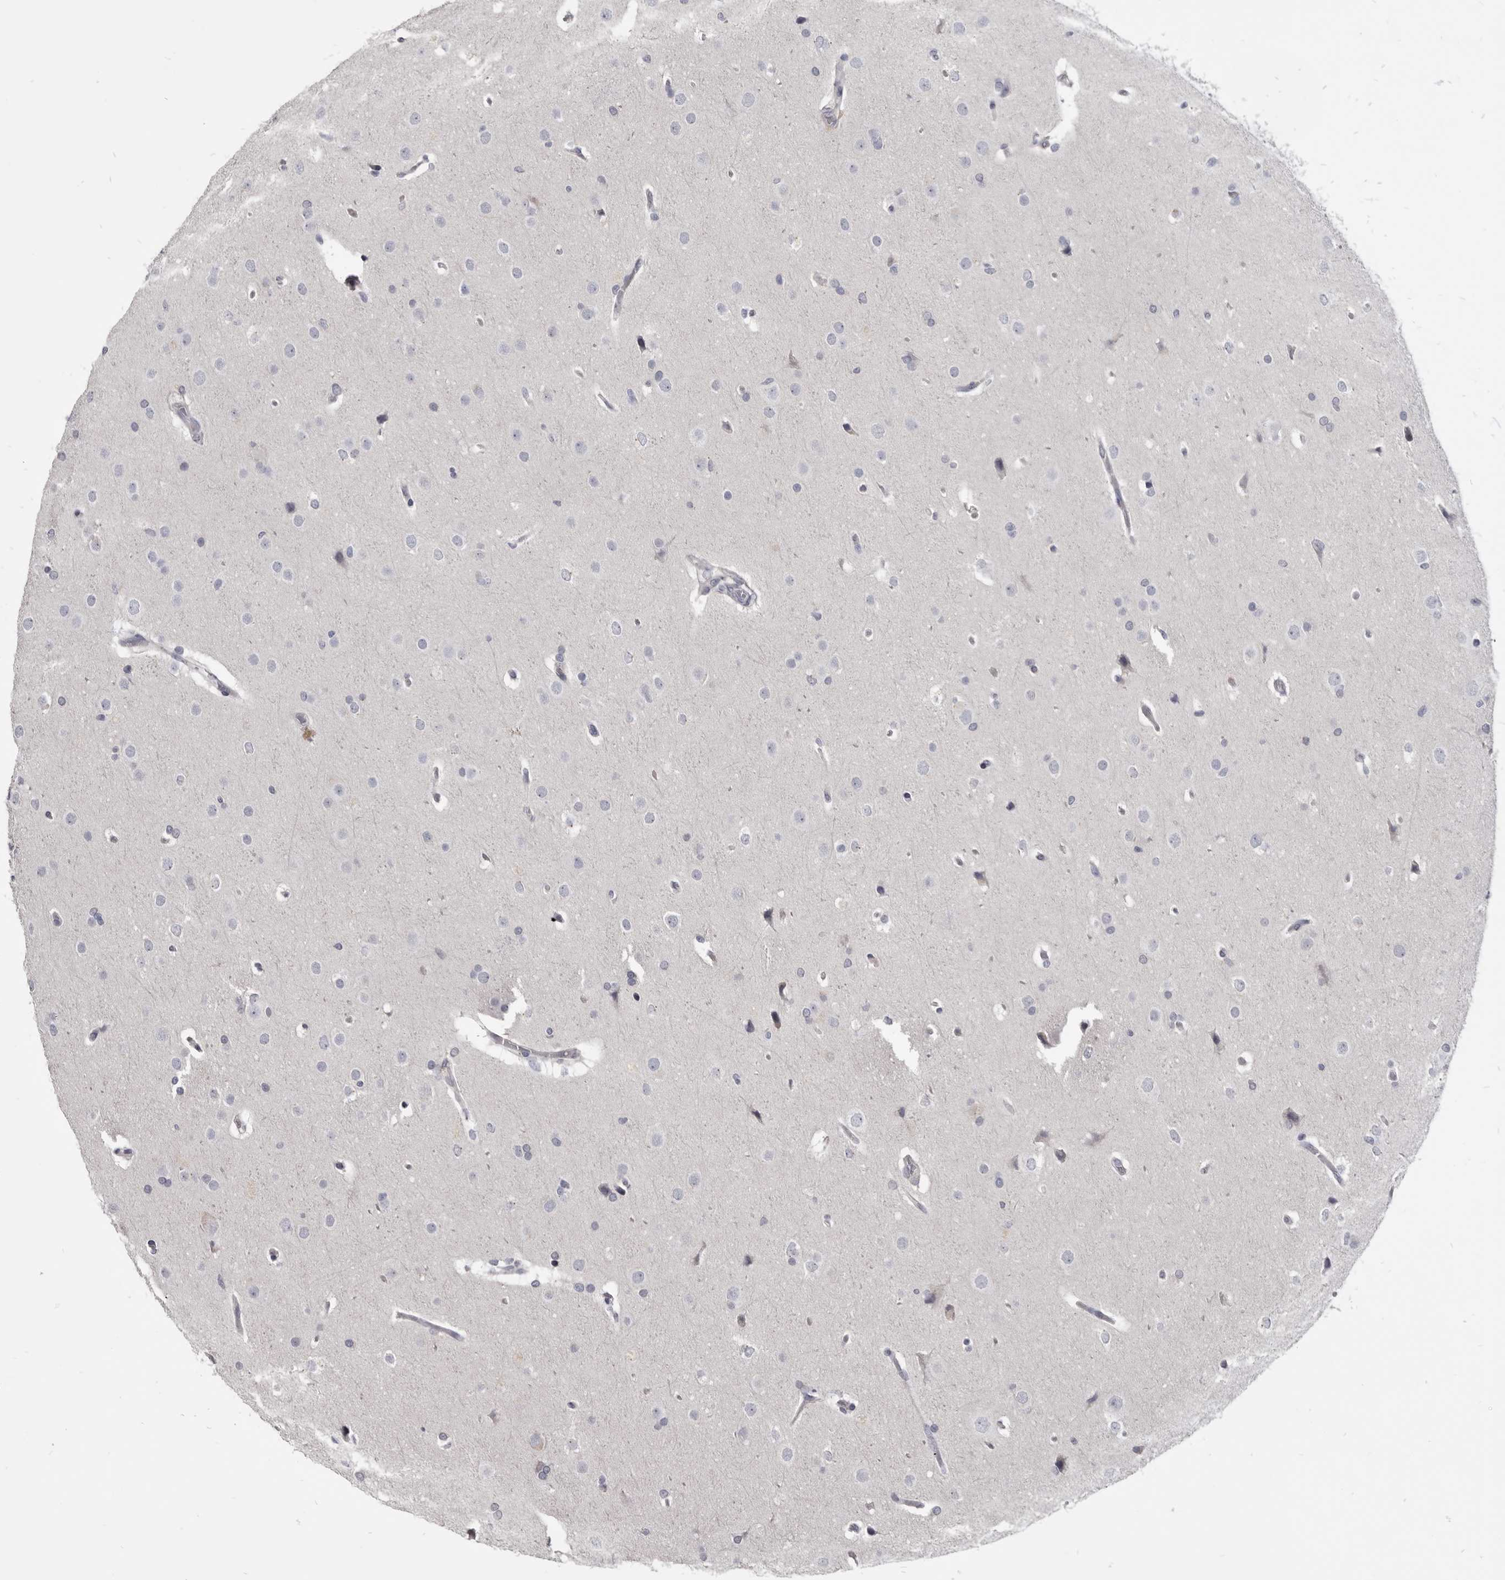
{"staining": {"intensity": "negative", "quantity": "none", "location": "none"}, "tissue": "glioma", "cell_type": "Tumor cells", "image_type": "cancer", "snomed": [{"axis": "morphology", "description": "Glioma, malignant, Low grade"}, {"axis": "topography", "description": "Brain"}], "caption": "IHC image of neoplastic tissue: human glioma stained with DAB (3,3'-diaminobenzidine) demonstrates no significant protein expression in tumor cells. (DAB immunohistochemistry, high magnification).", "gene": "CGN", "patient": {"sex": "female", "age": 37}}